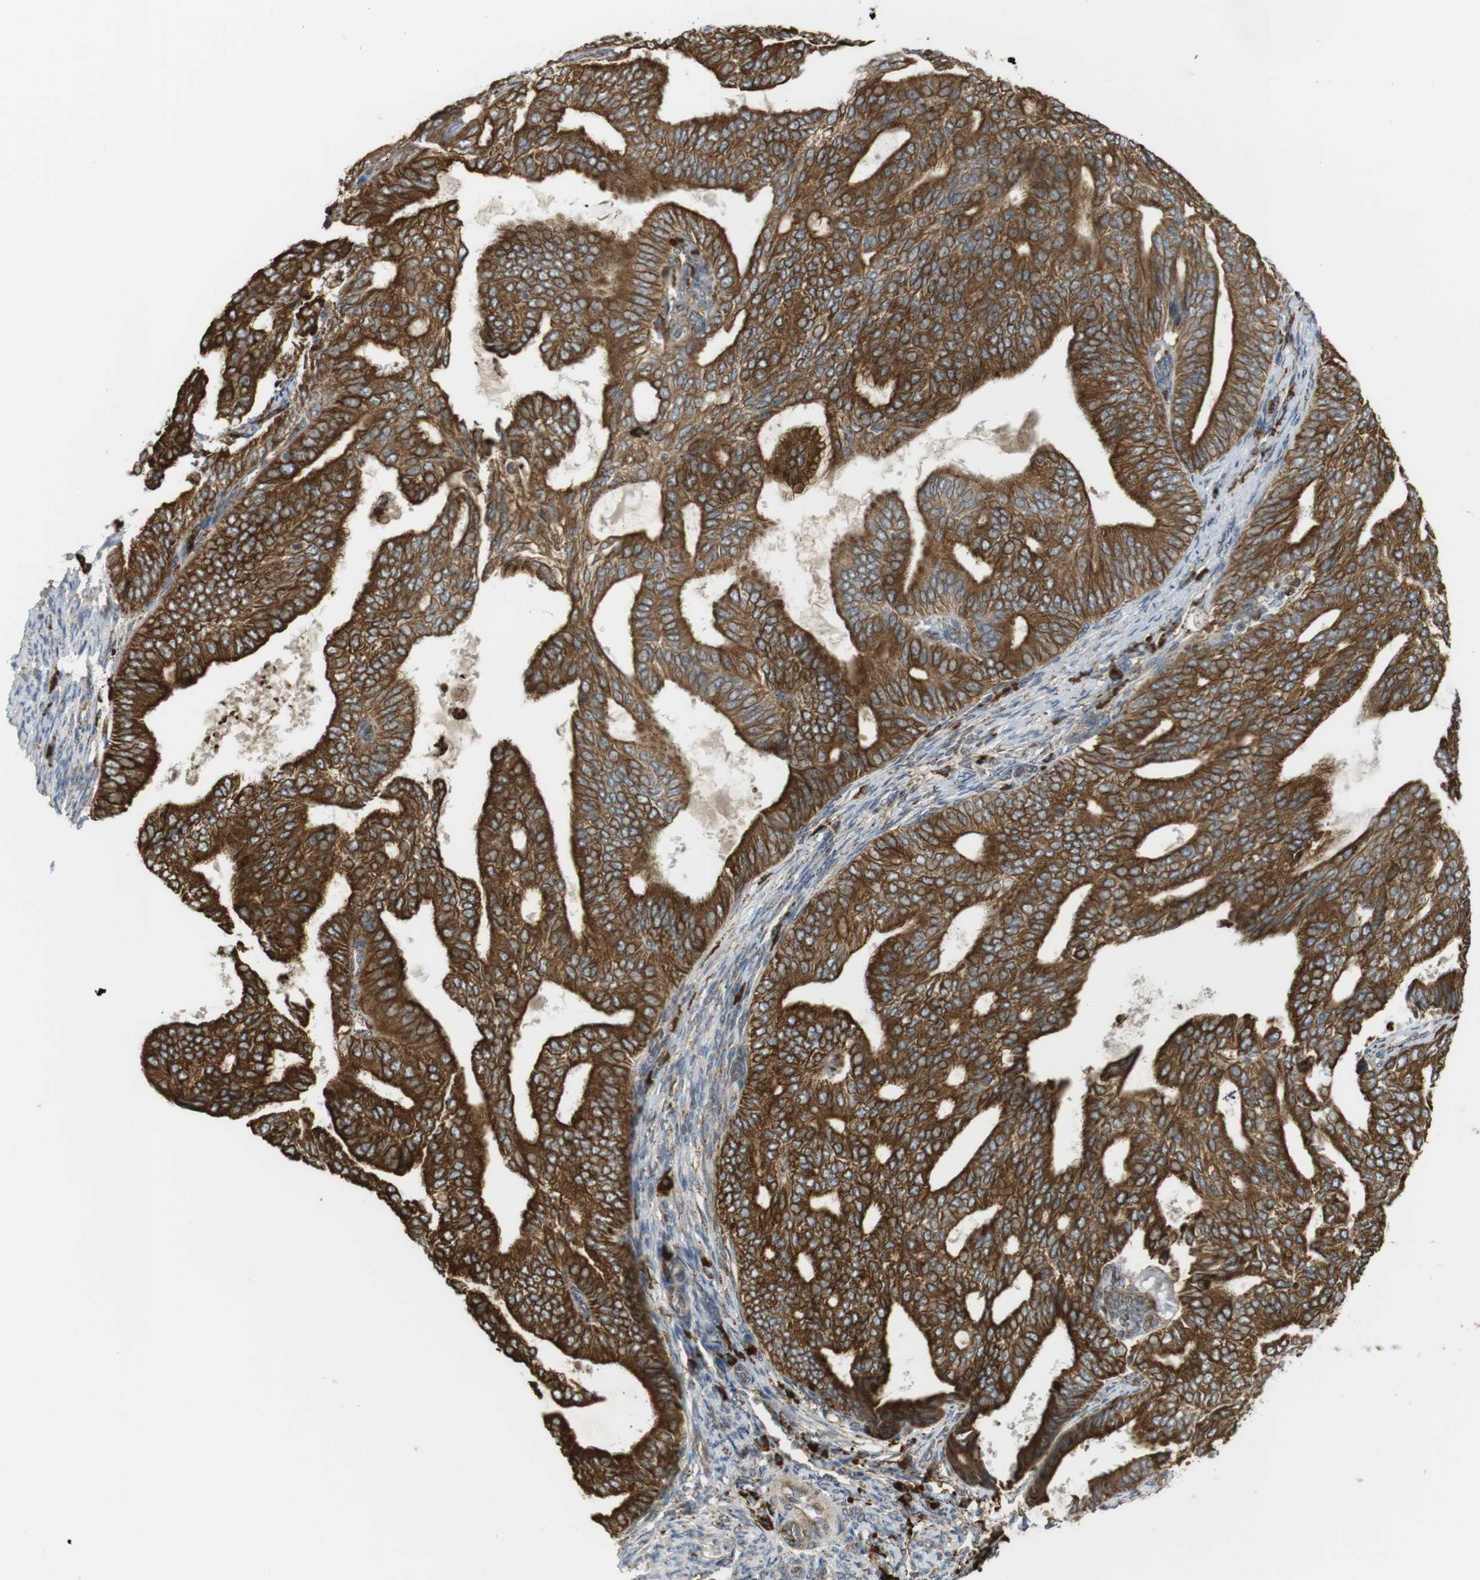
{"staining": {"intensity": "strong", "quantity": ">75%", "location": "cytoplasmic/membranous"}, "tissue": "endometrial cancer", "cell_type": "Tumor cells", "image_type": "cancer", "snomed": [{"axis": "morphology", "description": "Adenocarcinoma, NOS"}, {"axis": "topography", "description": "Endometrium"}], "caption": "About >75% of tumor cells in human endometrial adenocarcinoma exhibit strong cytoplasmic/membranous protein expression as visualized by brown immunohistochemical staining.", "gene": "MBOAT2", "patient": {"sex": "female", "age": 58}}